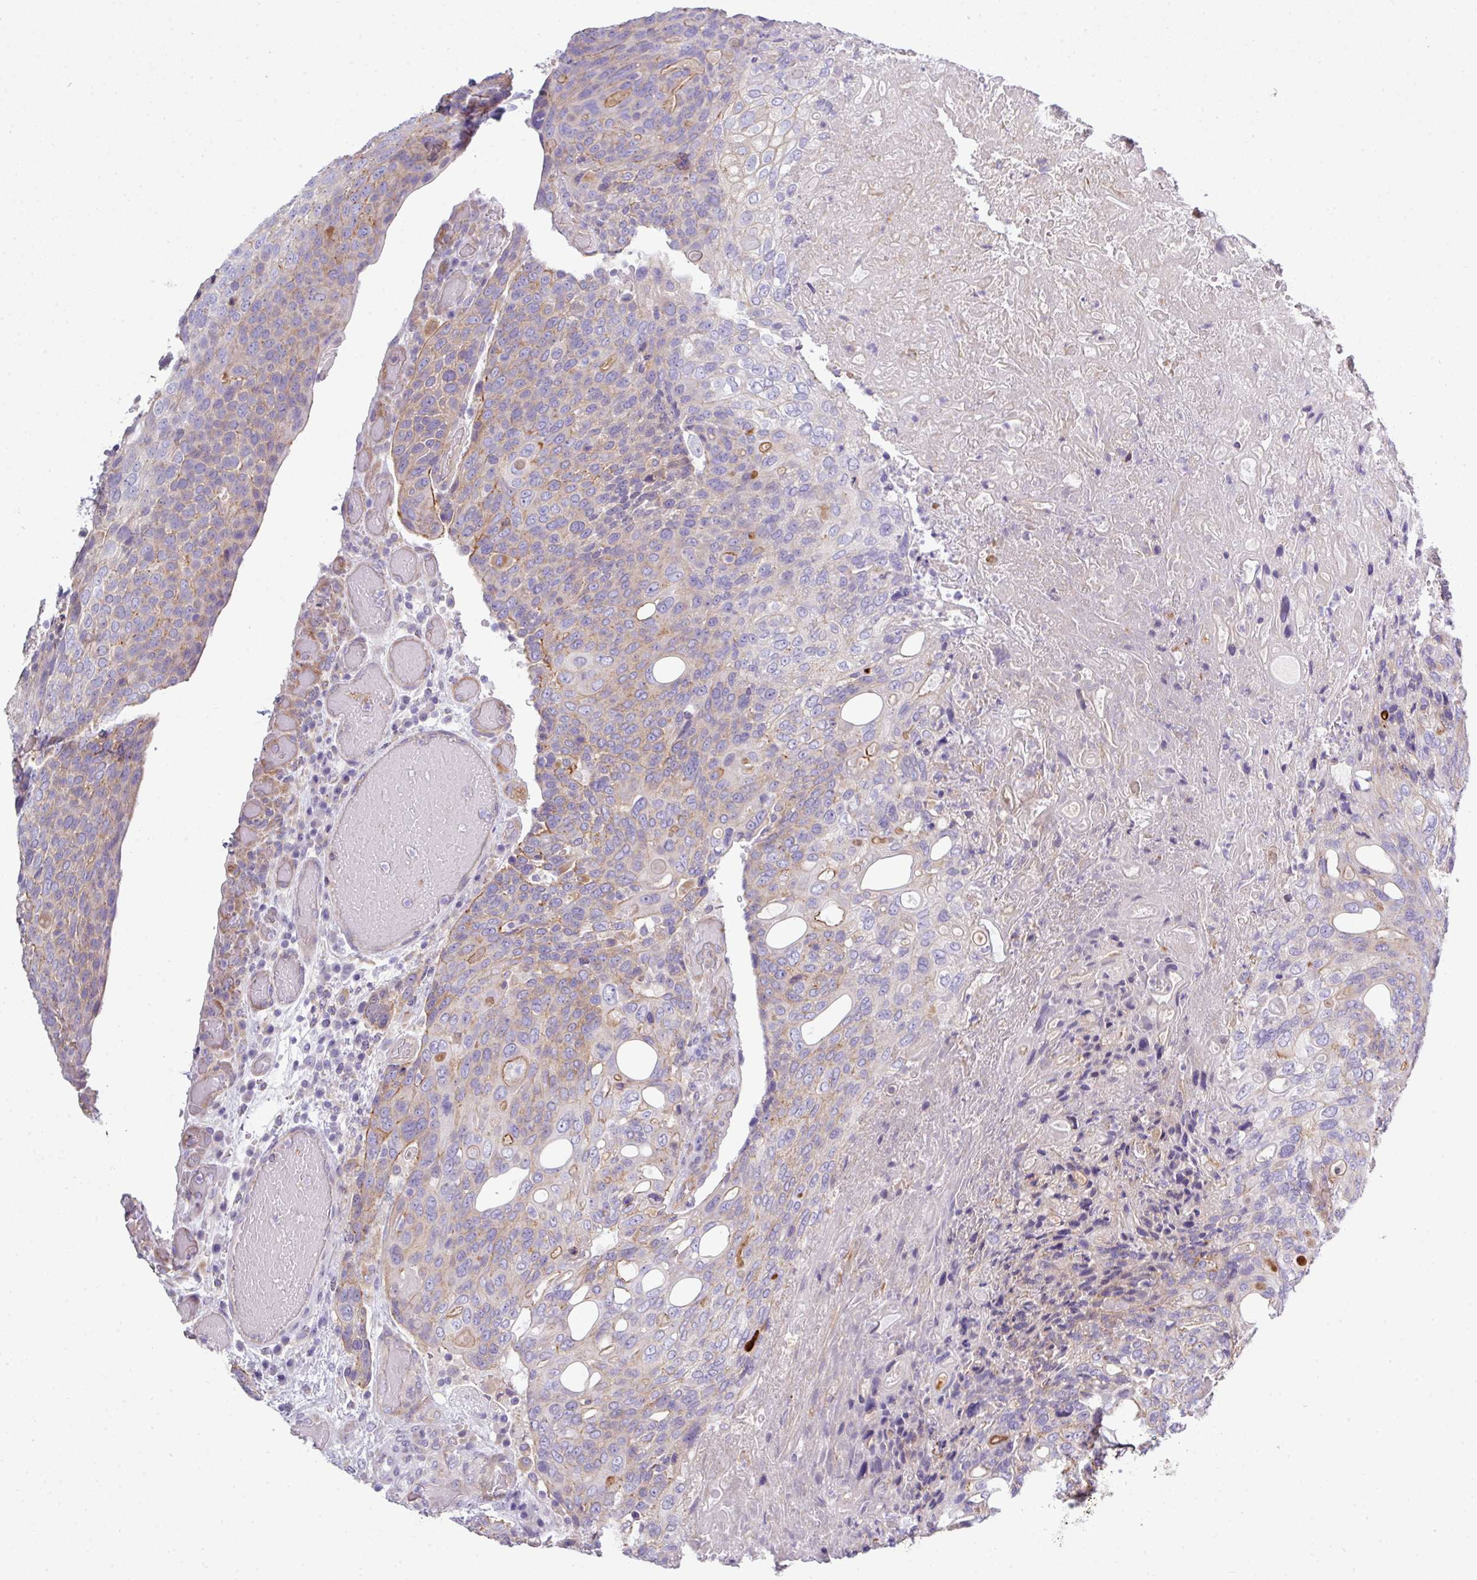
{"staining": {"intensity": "weak", "quantity": "25%-75%", "location": "cytoplasmic/membranous"}, "tissue": "urothelial cancer", "cell_type": "Tumor cells", "image_type": "cancer", "snomed": [{"axis": "morphology", "description": "Urothelial carcinoma, High grade"}, {"axis": "topography", "description": "Urinary bladder"}], "caption": "High-grade urothelial carcinoma tissue exhibits weak cytoplasmic/membranous expression in approximately 25%-75% of tumor cells, visualized by immunohistochemistry.", "gene": "ABCC5", "patient": {"sex": "female", "age": 70}}